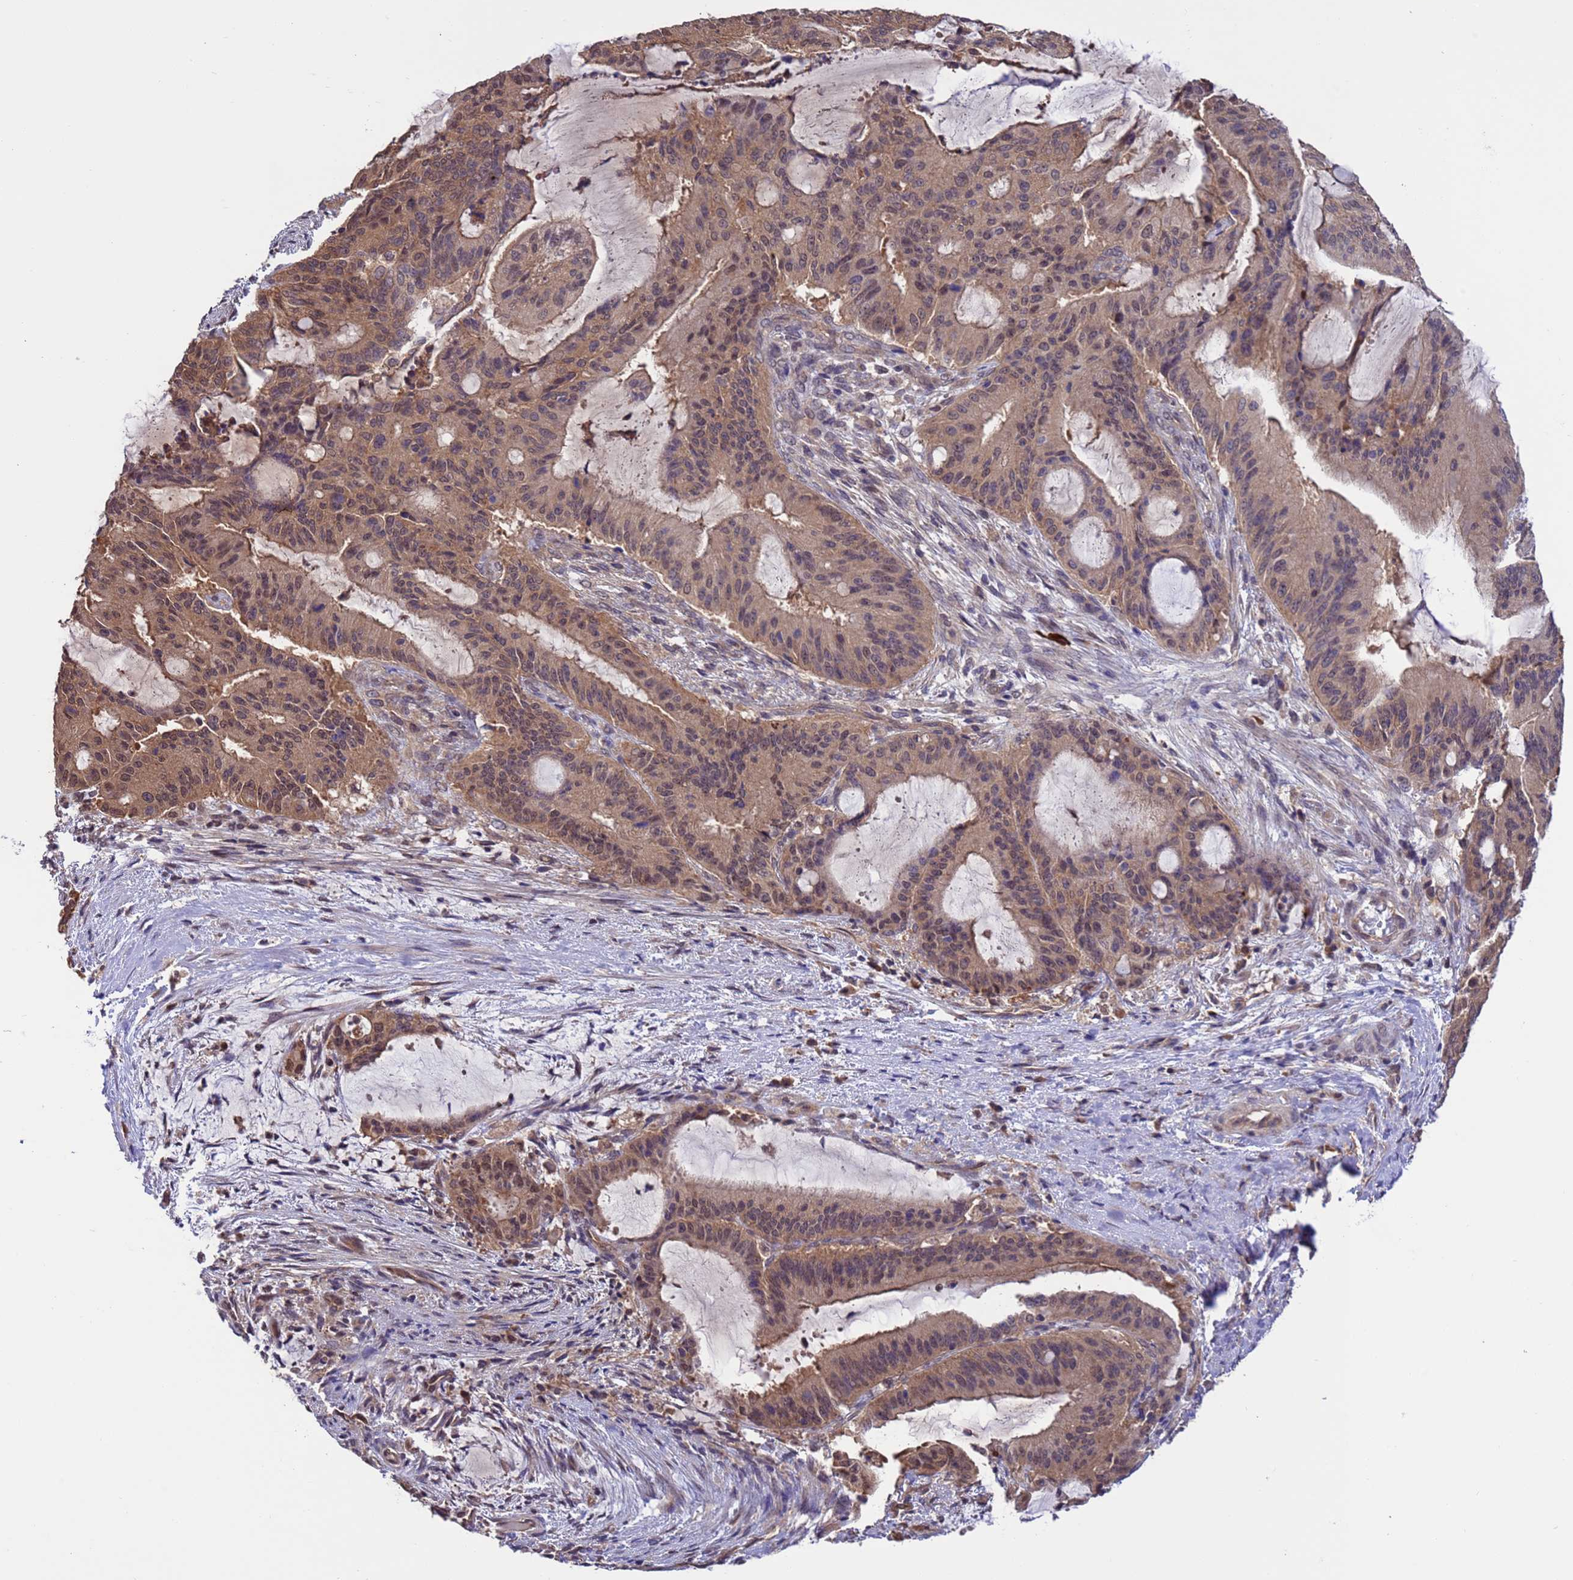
{"staining": {"intensity": "weak", "quantity": ">75%", "location": "cytoplasmic/membranous,nuclear"}, "tissue": "liver cancer", "cell_type": "Tumor cells", "image_type": "cancer", "snomed": [{"axis": "morphology", "description": "Normal tissue, NOS"}, {"axis": "morphology", "description": "Cholangiocarcinoma"}, {"axis": "topography", "description": "Liver"}, {"axis": "topography", "description": "Peripheral nerve tissue"}], "caption": "Human cholangiocarcinoma (liver) stained with a protein marker displays weak staining in tumor cells.", "gene": "ZFP69B", "patient": {"sex": "female", "age": 73}}